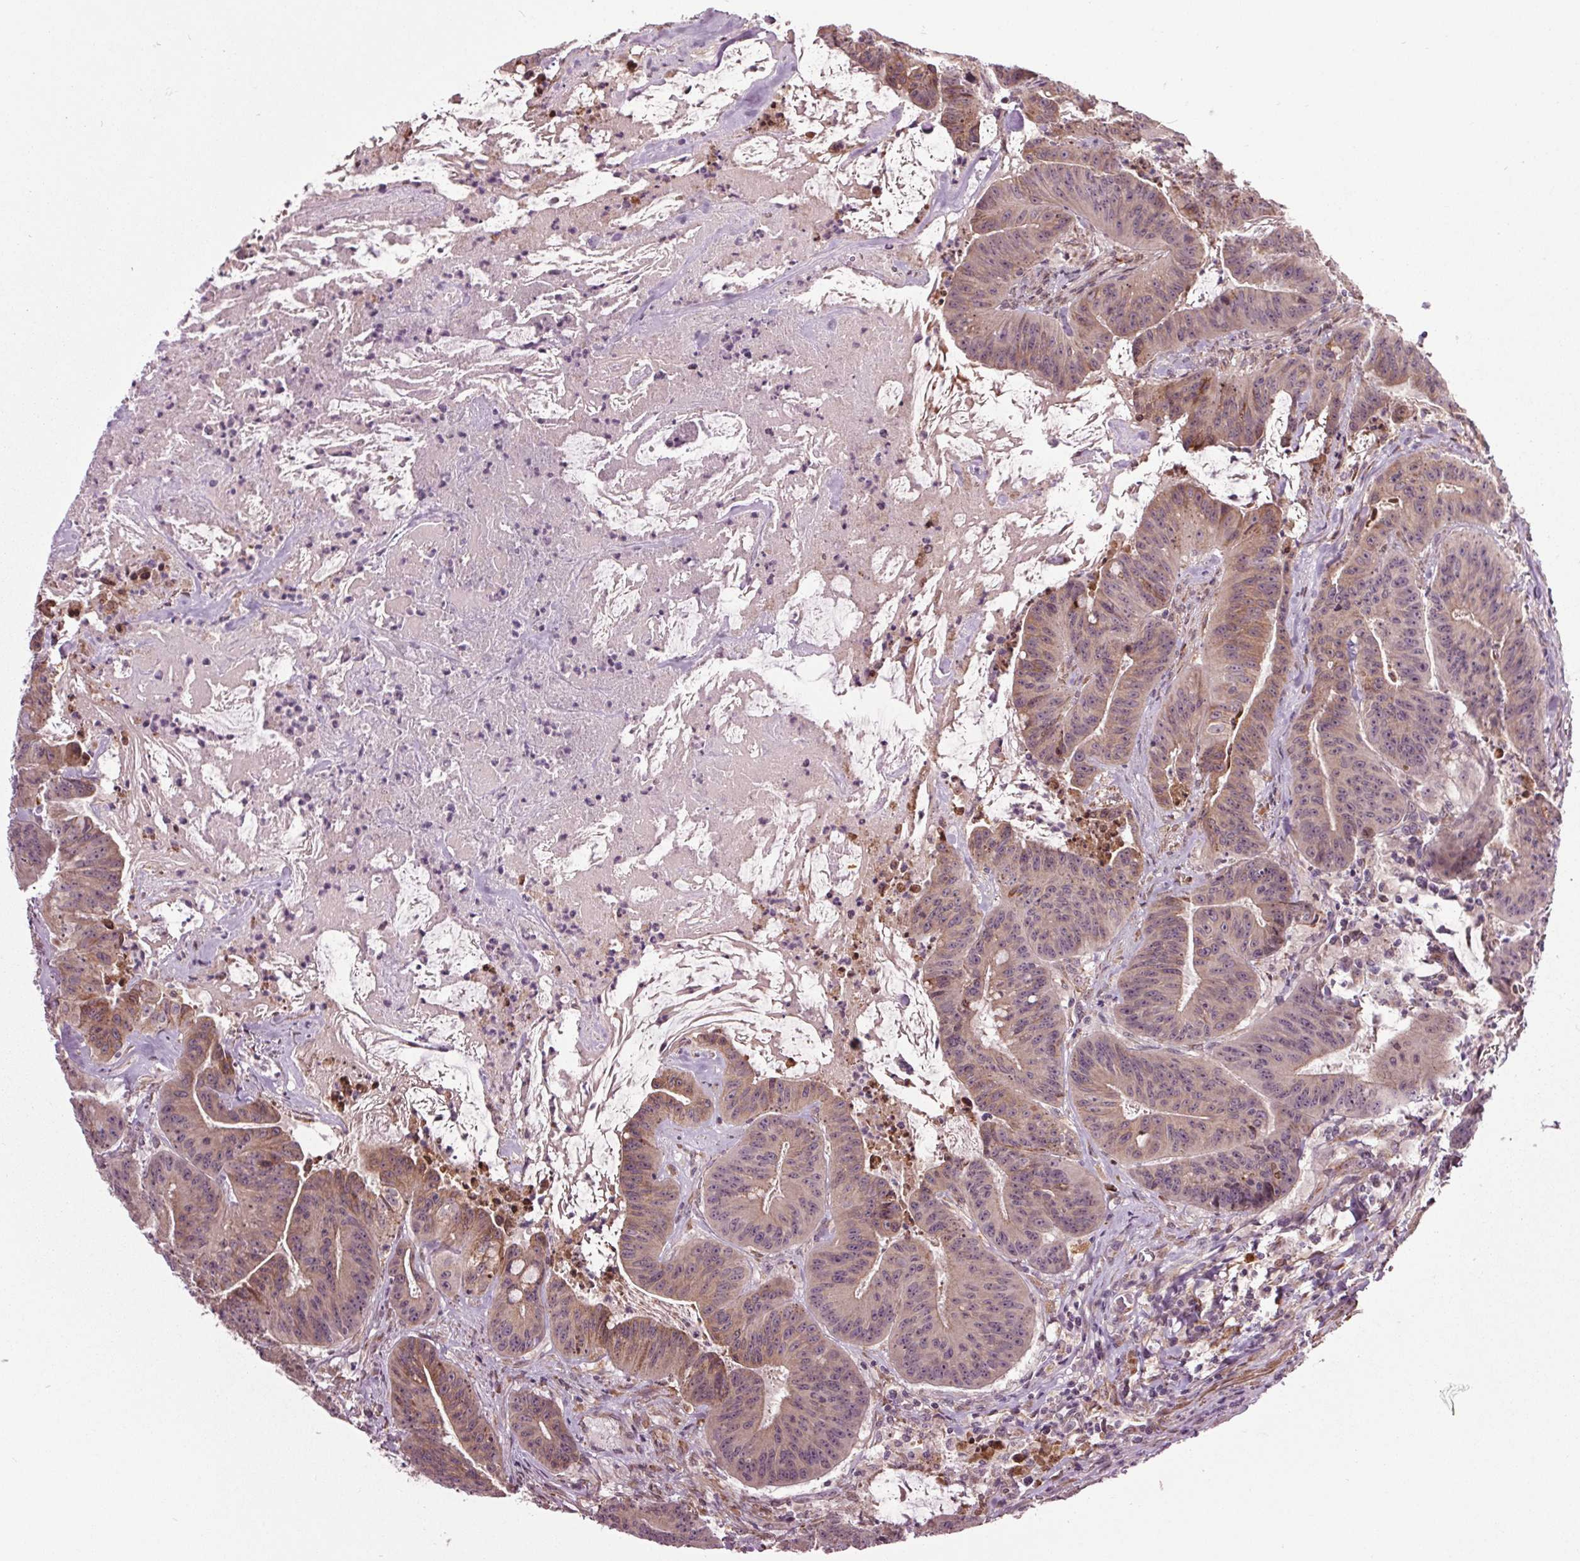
{"staining": {"intensity": "moderate", "quantity": "<25%", "location": "cytoplasmic/membranous"}, "tissue": "colorectal cancer", "cell_type": "Tumor cells", "image_type": "cancer", "snomed": [{"axis": "morphology", "description": "Adenocarcinoma, NOS"}, {"axis": "topography", "description": "Colon"}], "caption": "Protein staining of colorectal cancer tissue displays moderate cytoplasmic/membranous expression in approximately <25% of tumor cells.", "gene": "HAUS5", "patient": {"sex": "male", "age": 33}}